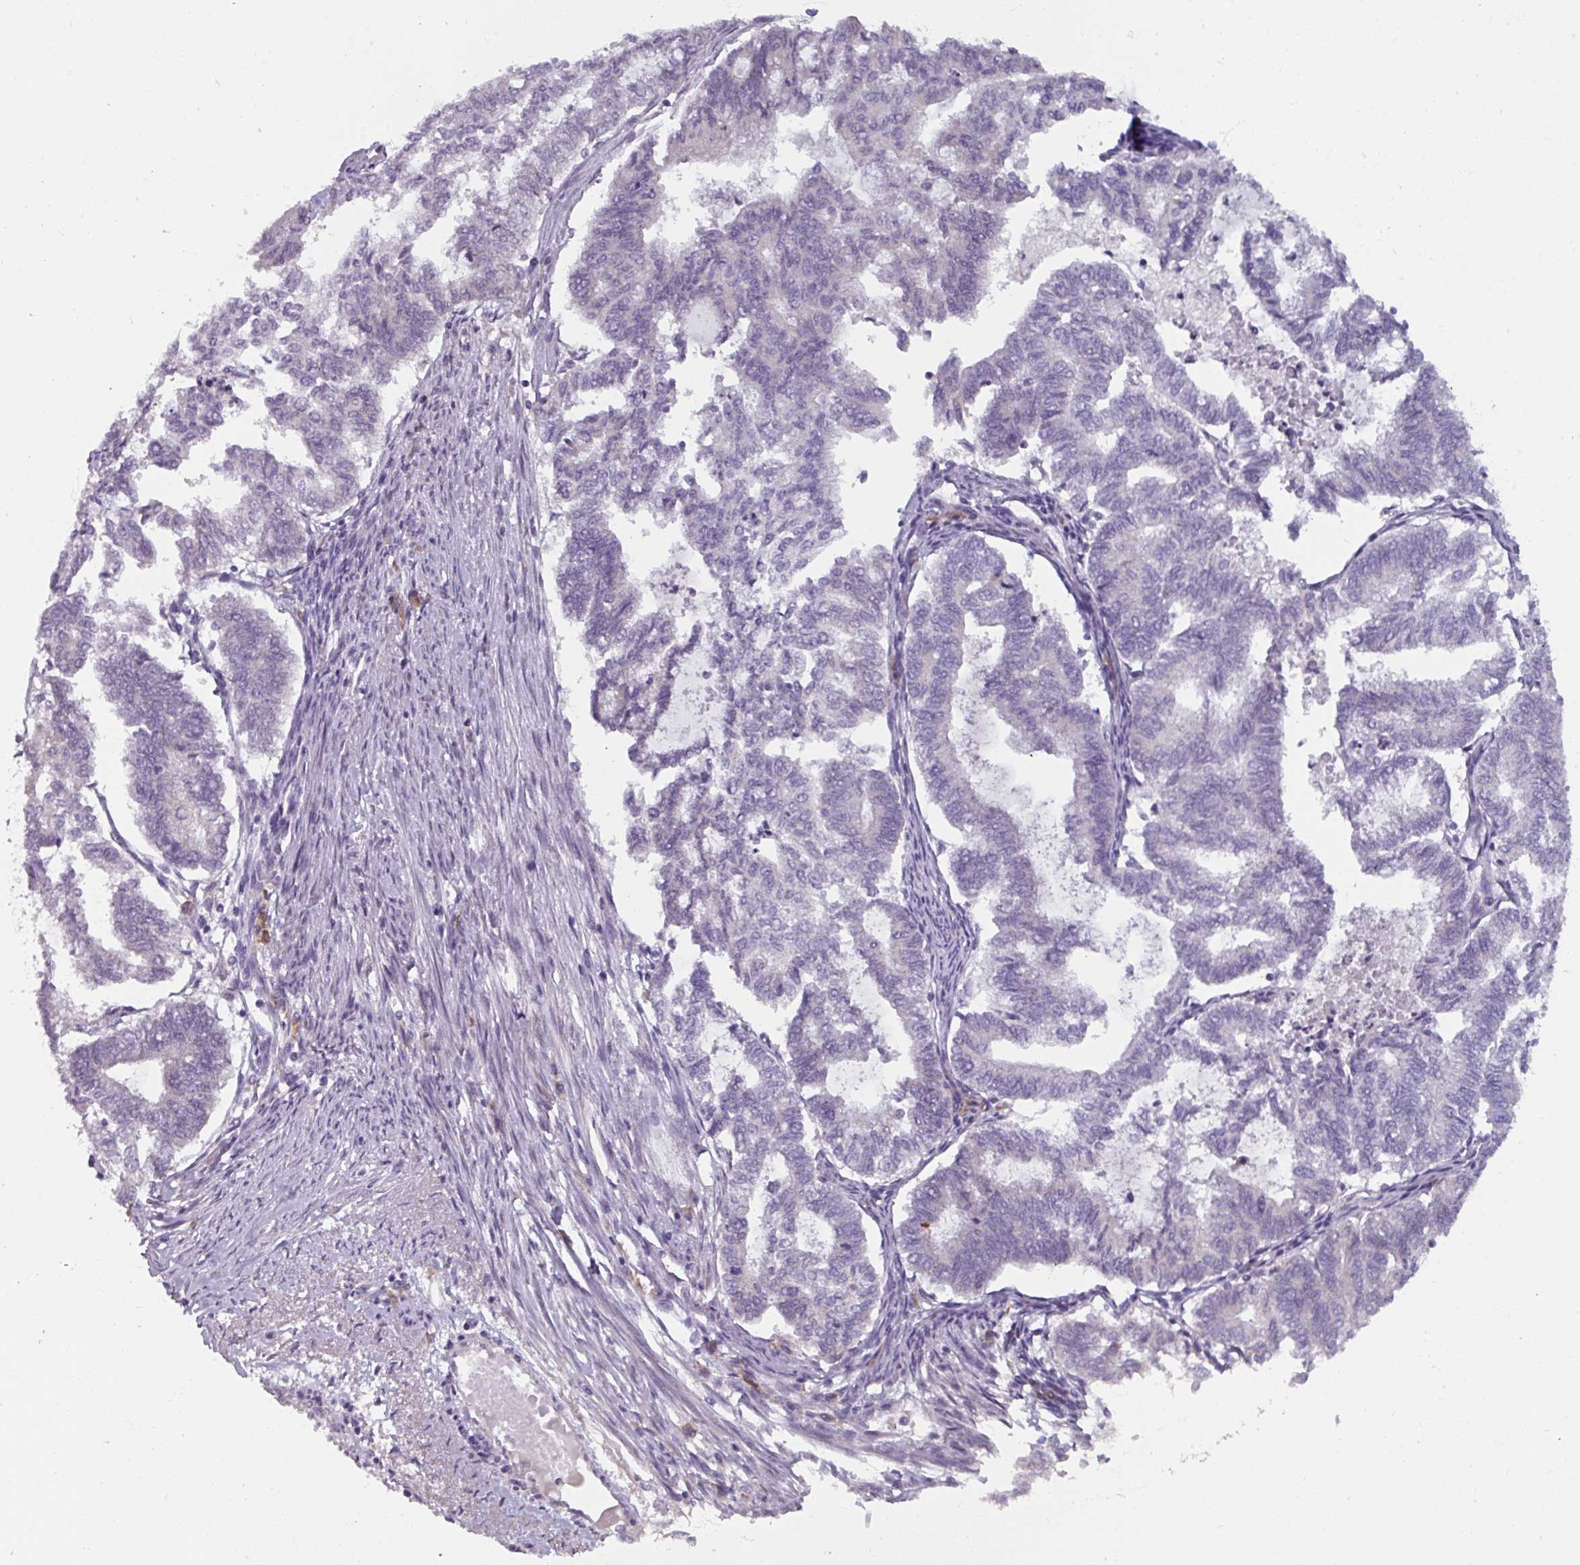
{"staining": {"intensity": "negative", "quantity": "none", "location": "none"}, "tissue": "endometrial cancer", "cell_type": "Tumor cells", "image_type": "cancer", "snomed": [{"axis": "morphology", "description": "Adenocarcinoma, NOS"}, {"axis": "topography", "description": "Endometrium"}], "caption": "There is no significant positivity in tumor cells of endometrial adenocarcinoma.", "gene": "SMIM11", "patient": {"sex": "female", "age": 79}}